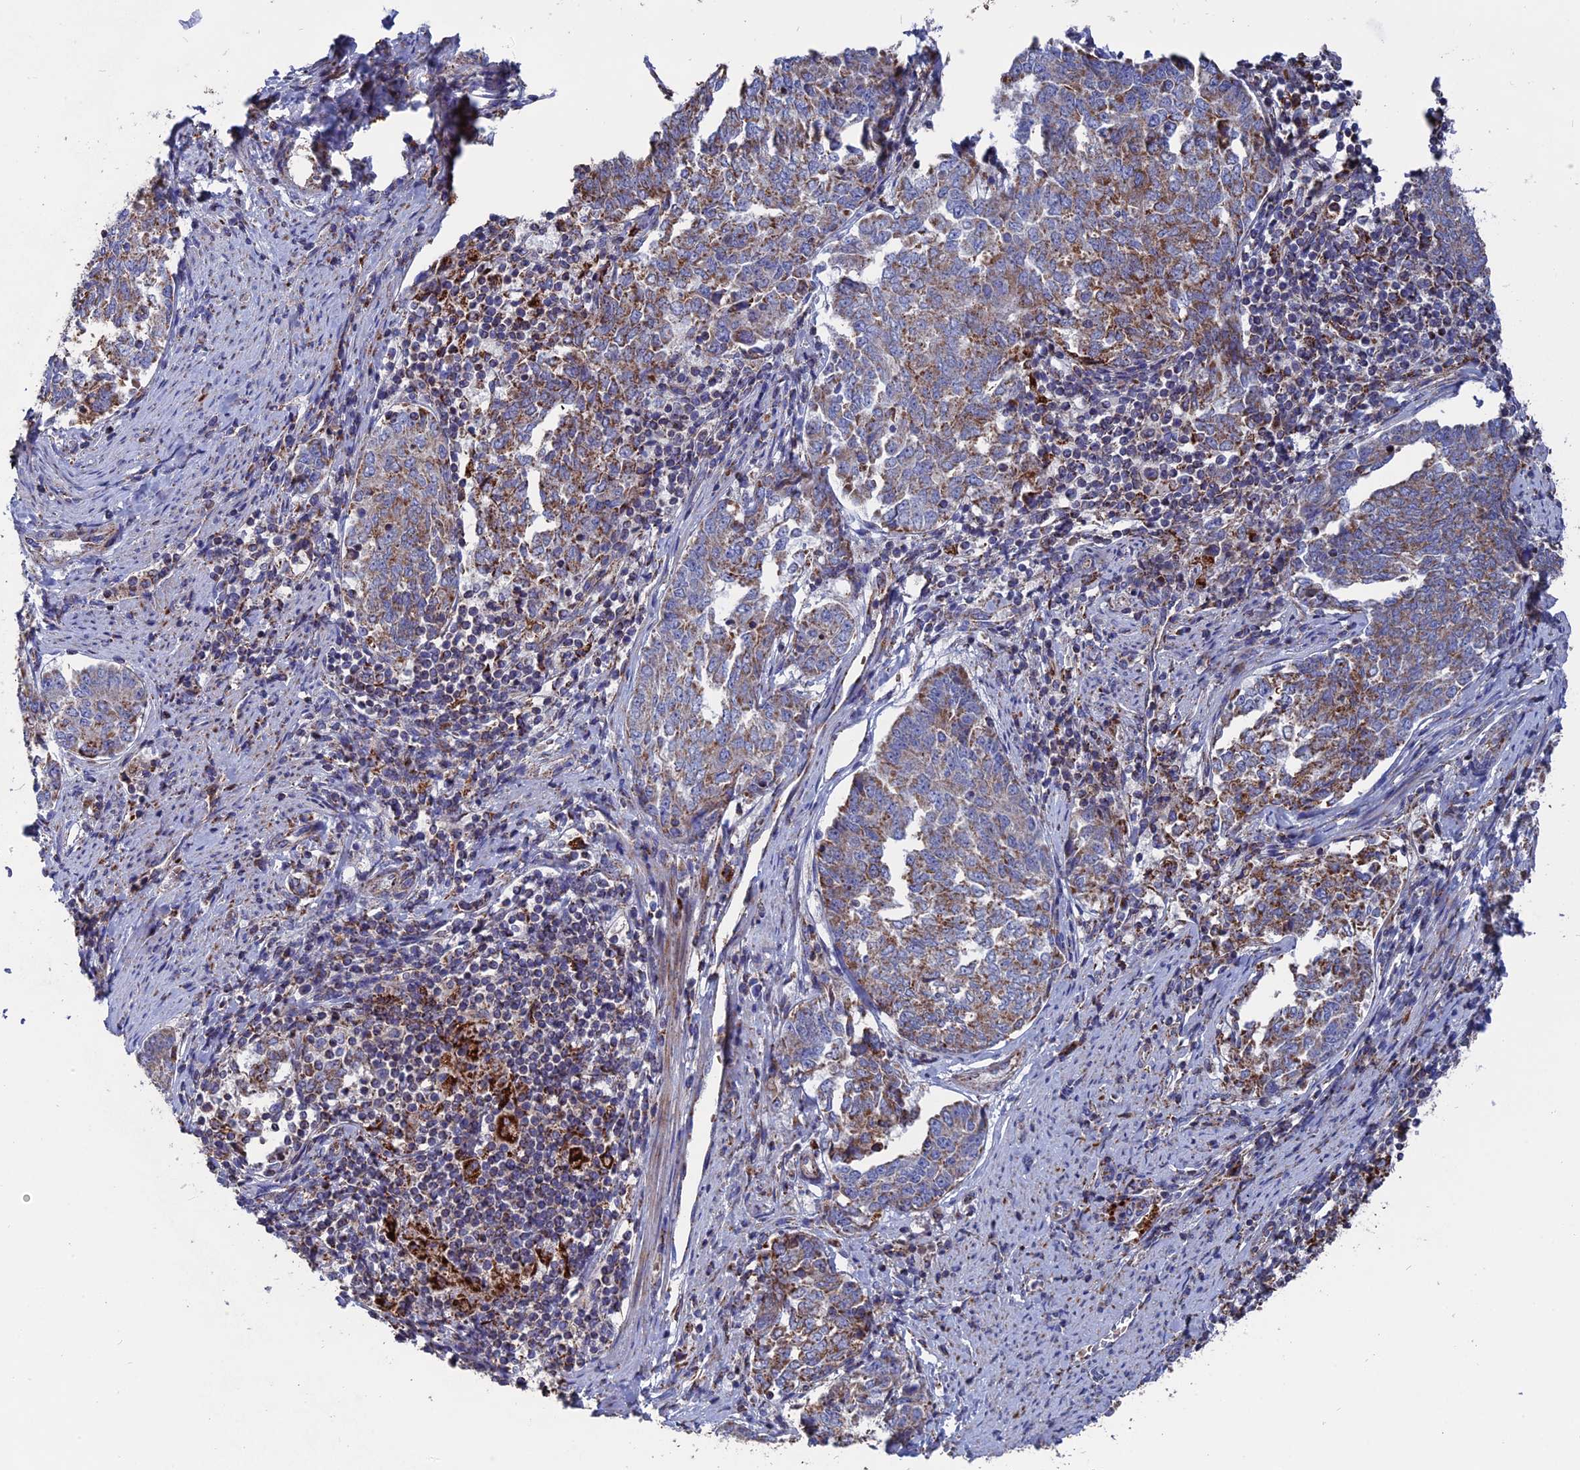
{"staining": {"intensity": "moderate", "quantity": ">75%", "location": "cytoplasmic/membranous"}, "tissue": "endometrial cancer", "cell_type": "Tumor cells", "image_type": "cancer", "snomed": [{"axis": "morphology", "description": "Adenocarcinoma, NOS"}, {"axis": "topography", "description": "Endometrium"}], "caption": "Protein analysis of endometrial cancer tissue exhibits moderate cytoplasmic/membranous expression in about >75% of tumor cells. The protein of interest is stained brown, and the nuclei are stained in blue (DAB IHC with brightfield microscopy, high magnification).", "gene": "TGFA", "patient": {"sex": "female", "age": 80}}